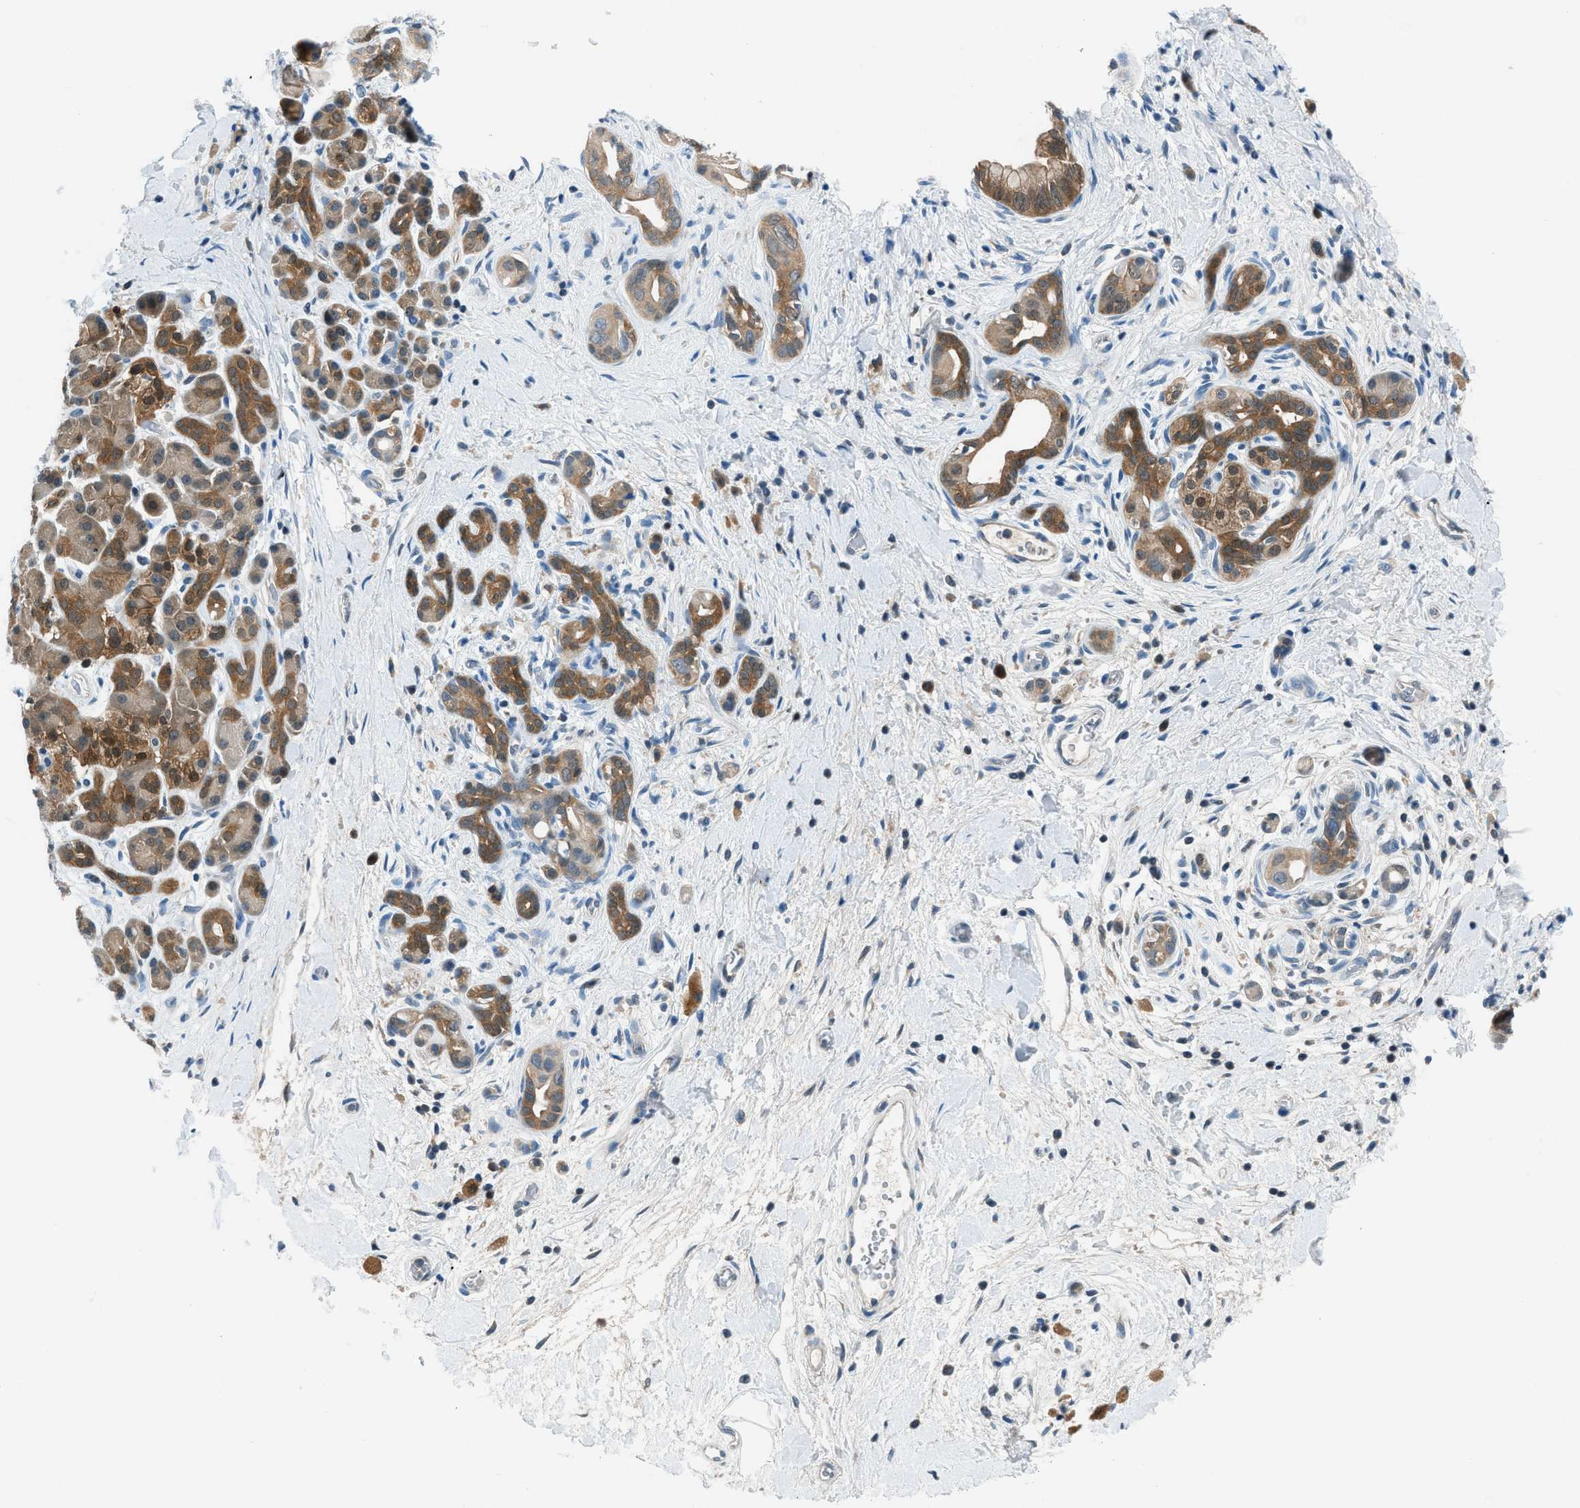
{"staining": {"intensity": "moderate", "quantity": ">75%", "location": "cytoplasmic/membranous"}, "tissue": "pancreatic cancer", "cell_type": "Tumor cells", "image_type": "cancer", "snomed": [{"axis": "morphology", "description": "Adenocarcinoma, NOS"}, {"axis": "topography", "description": "Pancreas"}], "caption": "Brown immunohistochemical staining in adenocarcinoma (pancreatic) exhibits moderate cytoplasmic/membranous staining in about >75% of tumor cells.", "gene": "ACP1", "patient": {"sex": "male", "age": 55}}